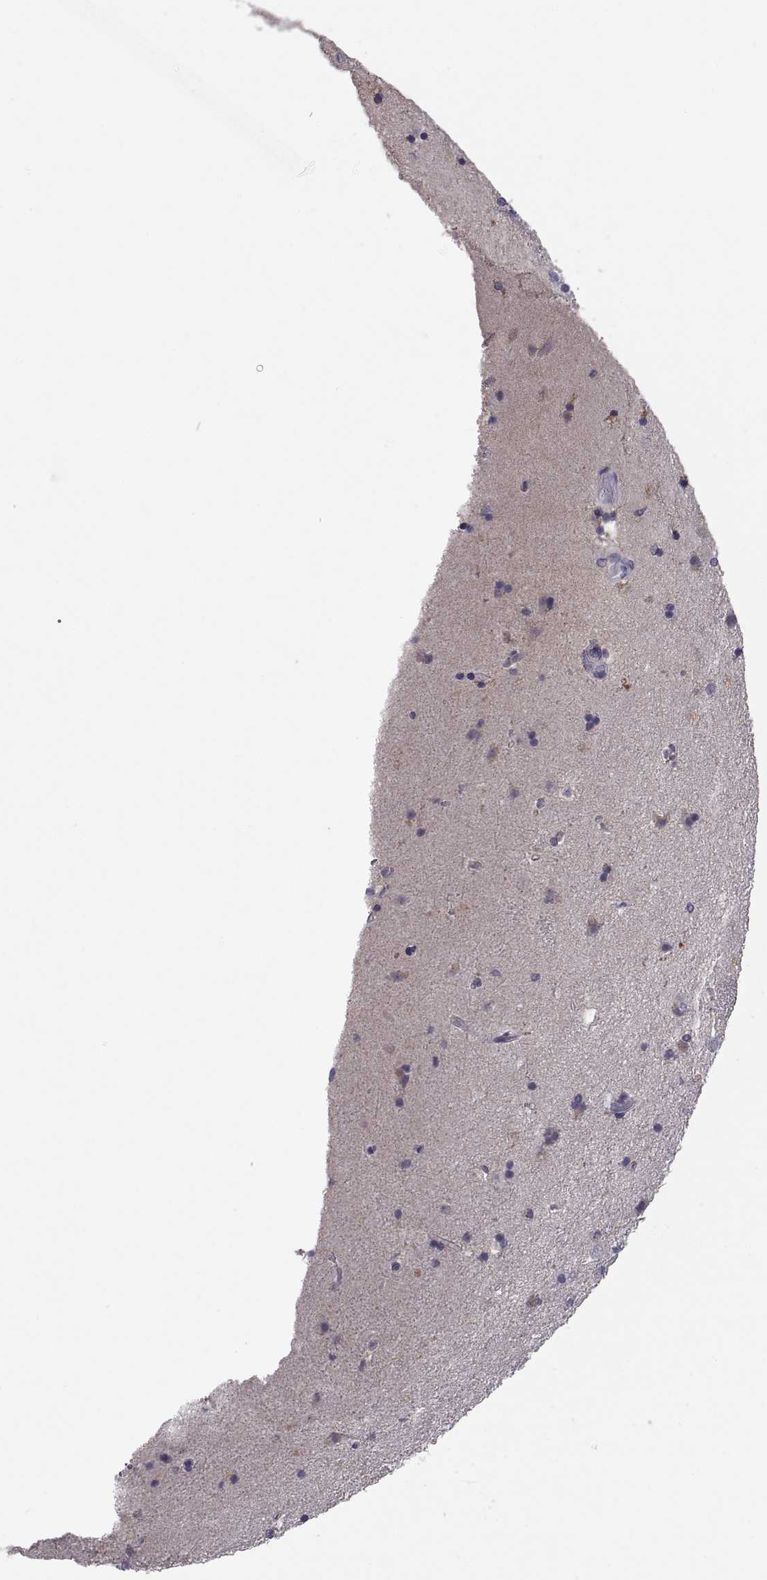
{"staining": {"intensity": "moderate", "quantity": "<25%", "location": "cytoplasmic/membranous"}, "tissue": "caudate", "cell_type": "Glial cells", "image_type": "normal", "snomed": [{"axis": "morphology", "description": "Normal tissue, NOS"}, {"axis": "topography", "description": "Lateral ventricle wall"}], "caption": "Glial cells demonstrate low levels of moderate cytoplasmic/membranous positivity in approximately <25% of cells in normal caudate. (IHC, brightfield microscopy, high magnification).", "gene": "FGF9", "patient": {"sex": "male", "age": 51}}